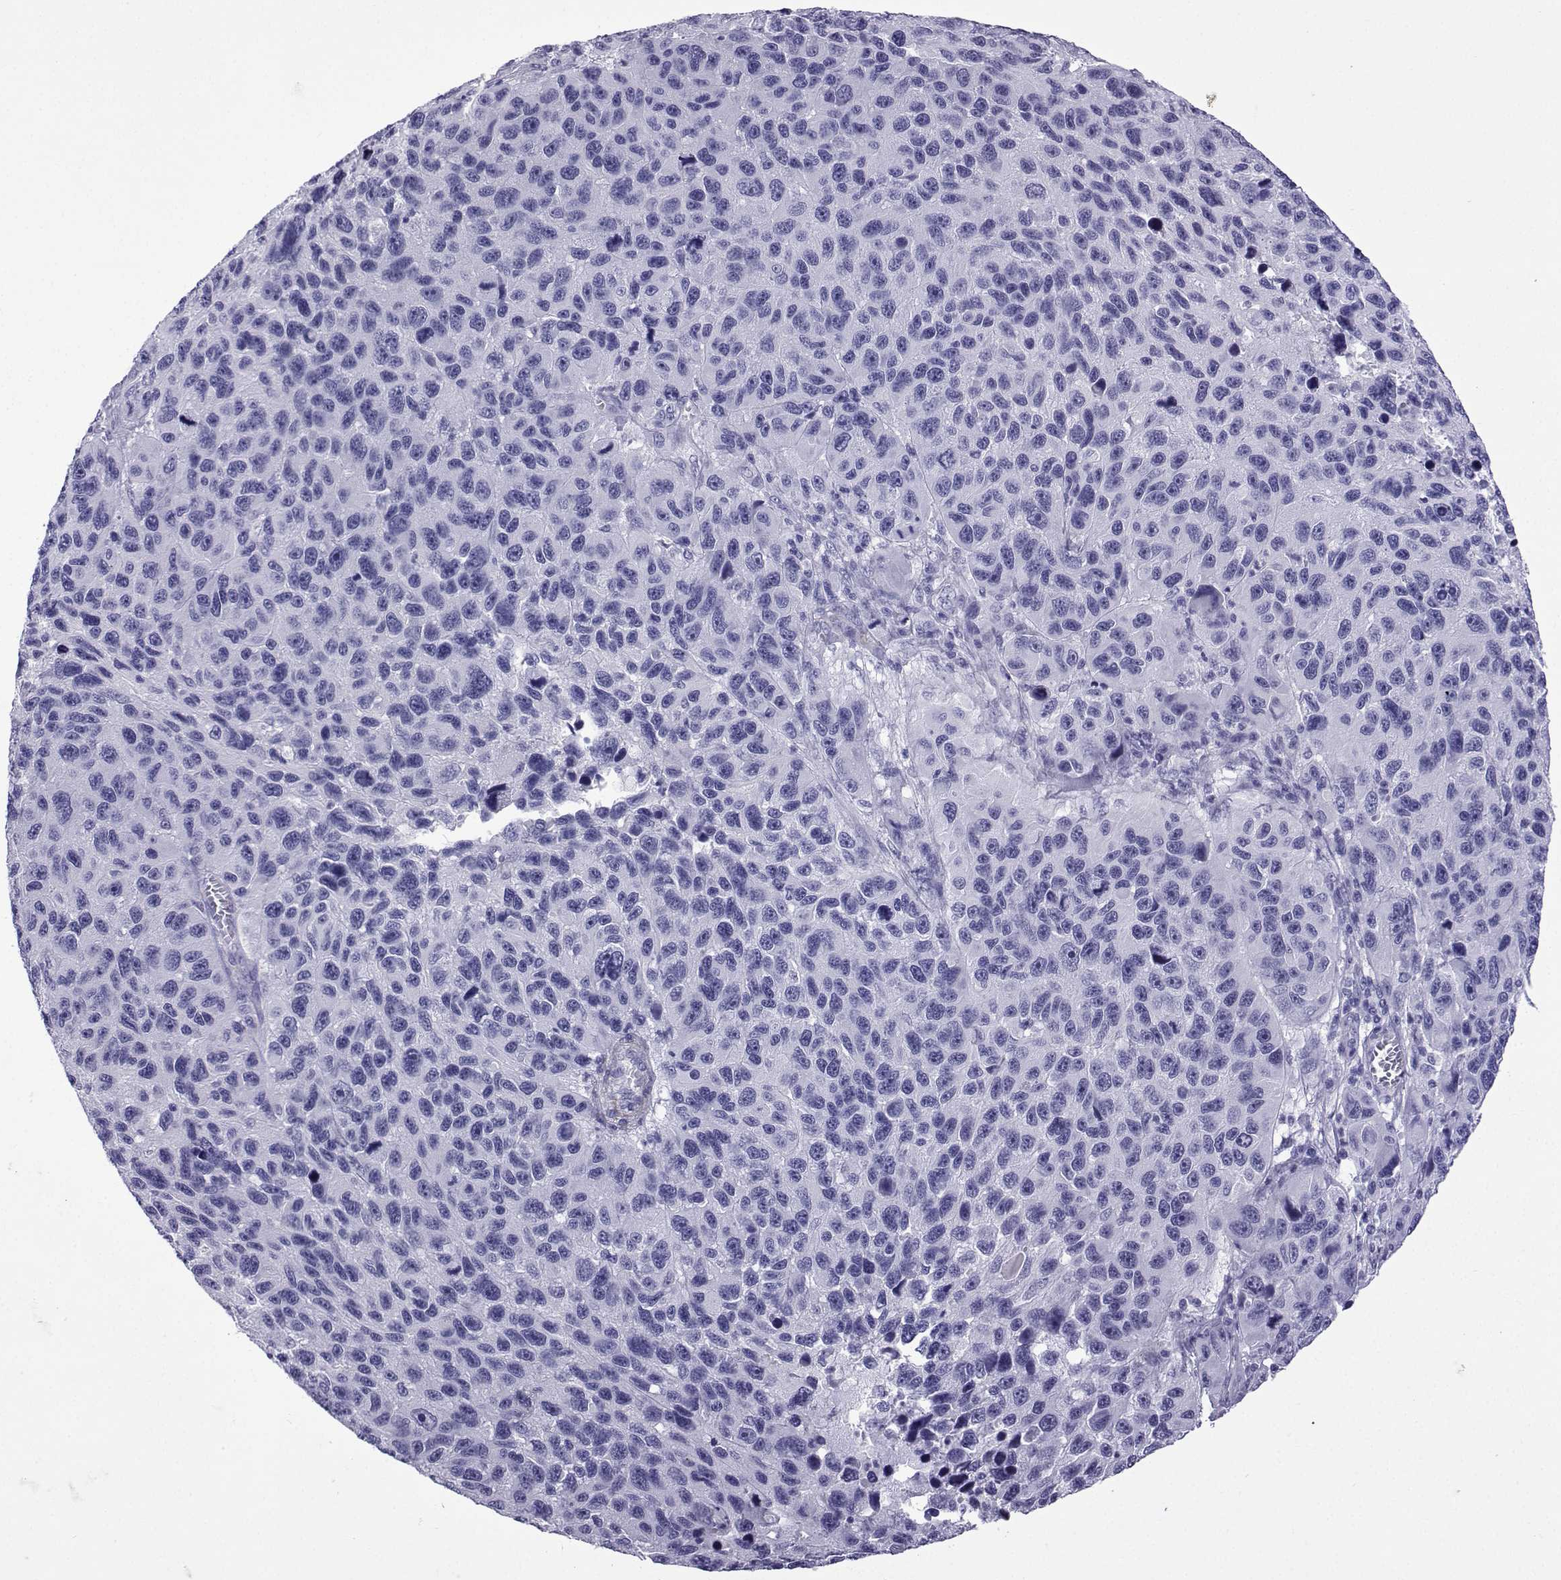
{"staining": {"intensity": "negative", "quantity": "none", "location": "none"}, "tissue": "melanoma", "cell_type": "Tumor cells", "image_type": "cancer", "snomed": [{"axis": "morphology", "description": "Malignant melanoma, NOS"}, {"axis": "topography", "description": "Skin"}], "caption": "There is no significant expression in tumor cells of malignant melanoma.", "gene": "KCNF1", "patient": {"sex": "male", "age": 53}}